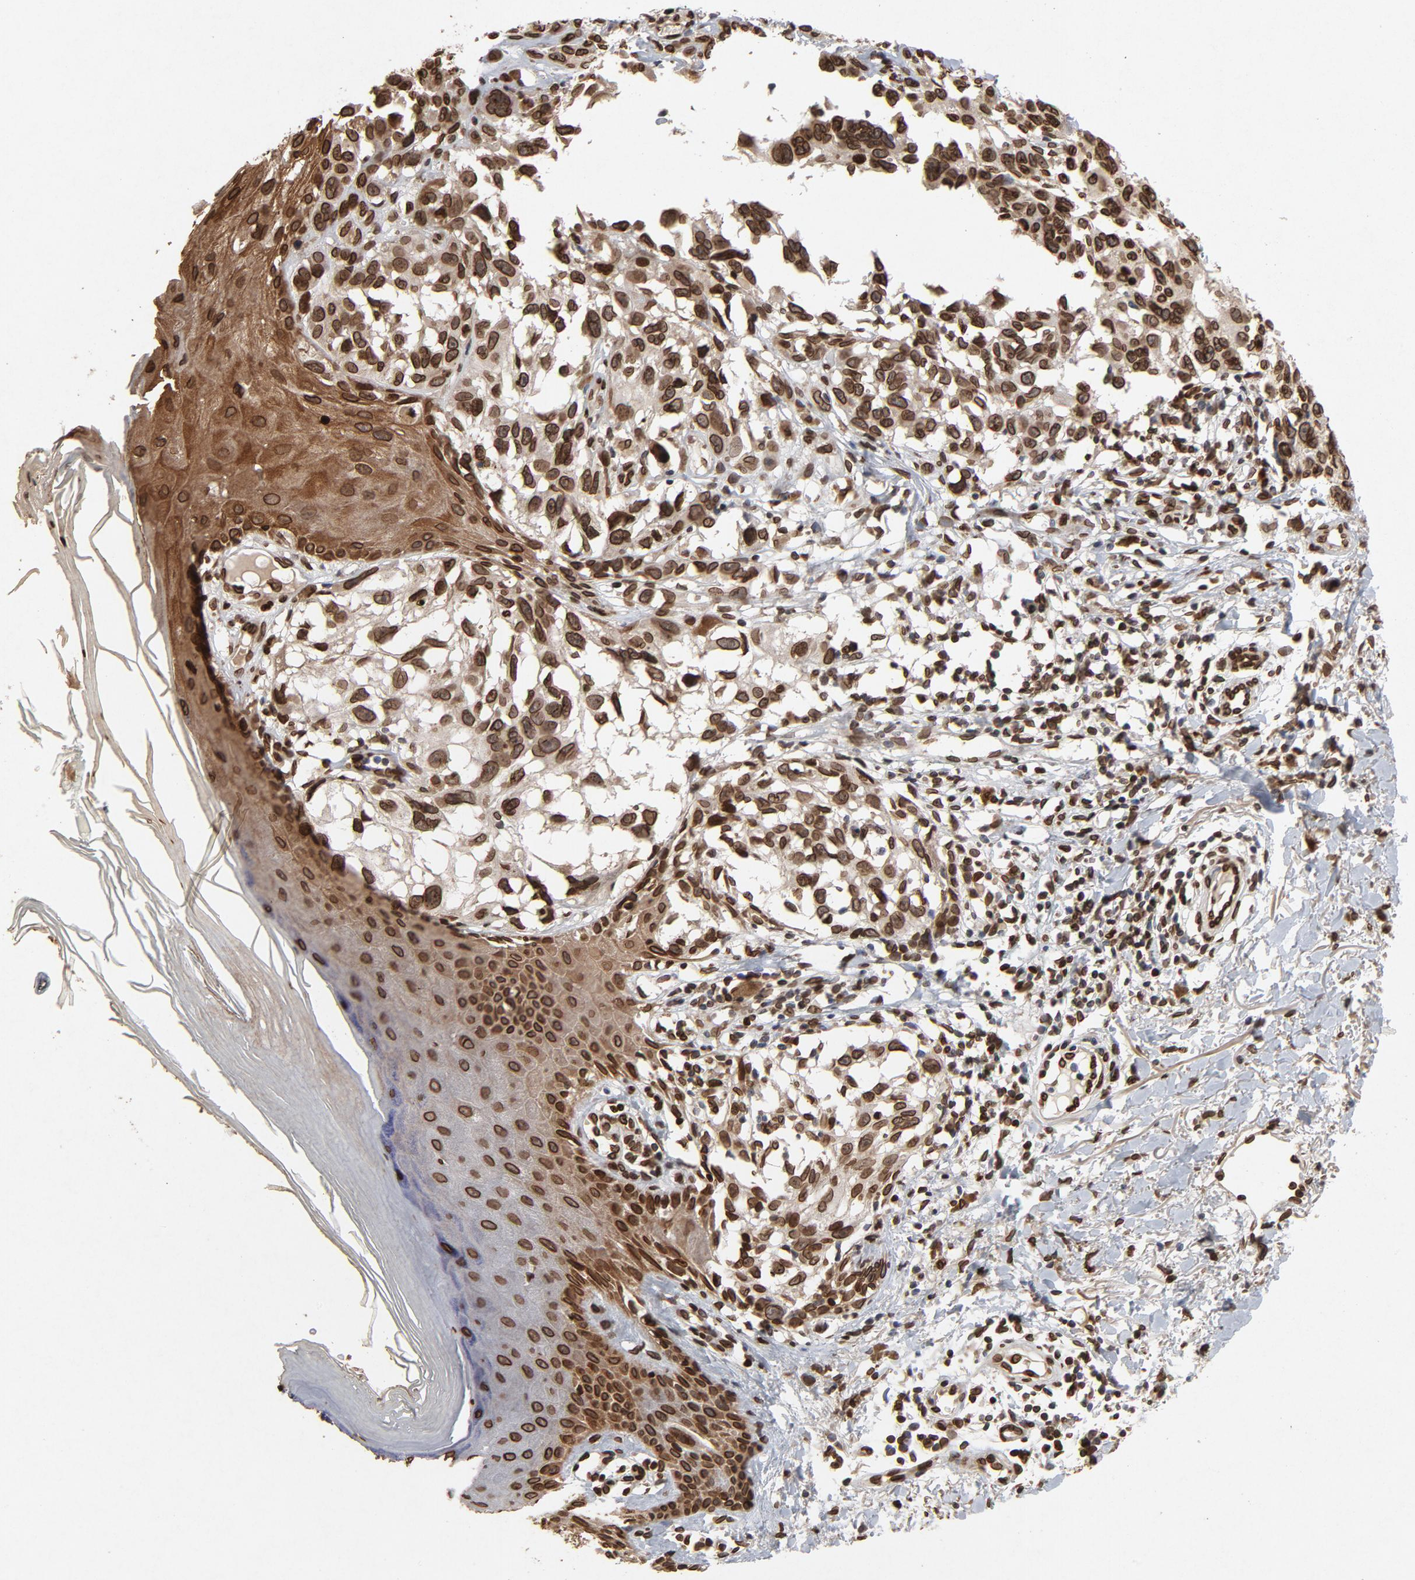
{"staining": {"intensity": "strong", "quantity": ">75%", "location": "cytoplasmic/membranous,nuclear"}, "tissue": "melanoma", "cell_type": "Tumor cells", "image_type": "cancer", "snomed": [{"axis": "morphology", "description": "Malignant melanoma, NOS"}, {"axis": "topography", "description": "Skin"}], "caption": "Malignant melanoma stained with a brown dye exhibits strong cytoplasmic/membranous and nuclear positive staining in approximately >75% of tumor cells.", "gene": "LMNA", "patient": {"sex": "female", "age": 77}}